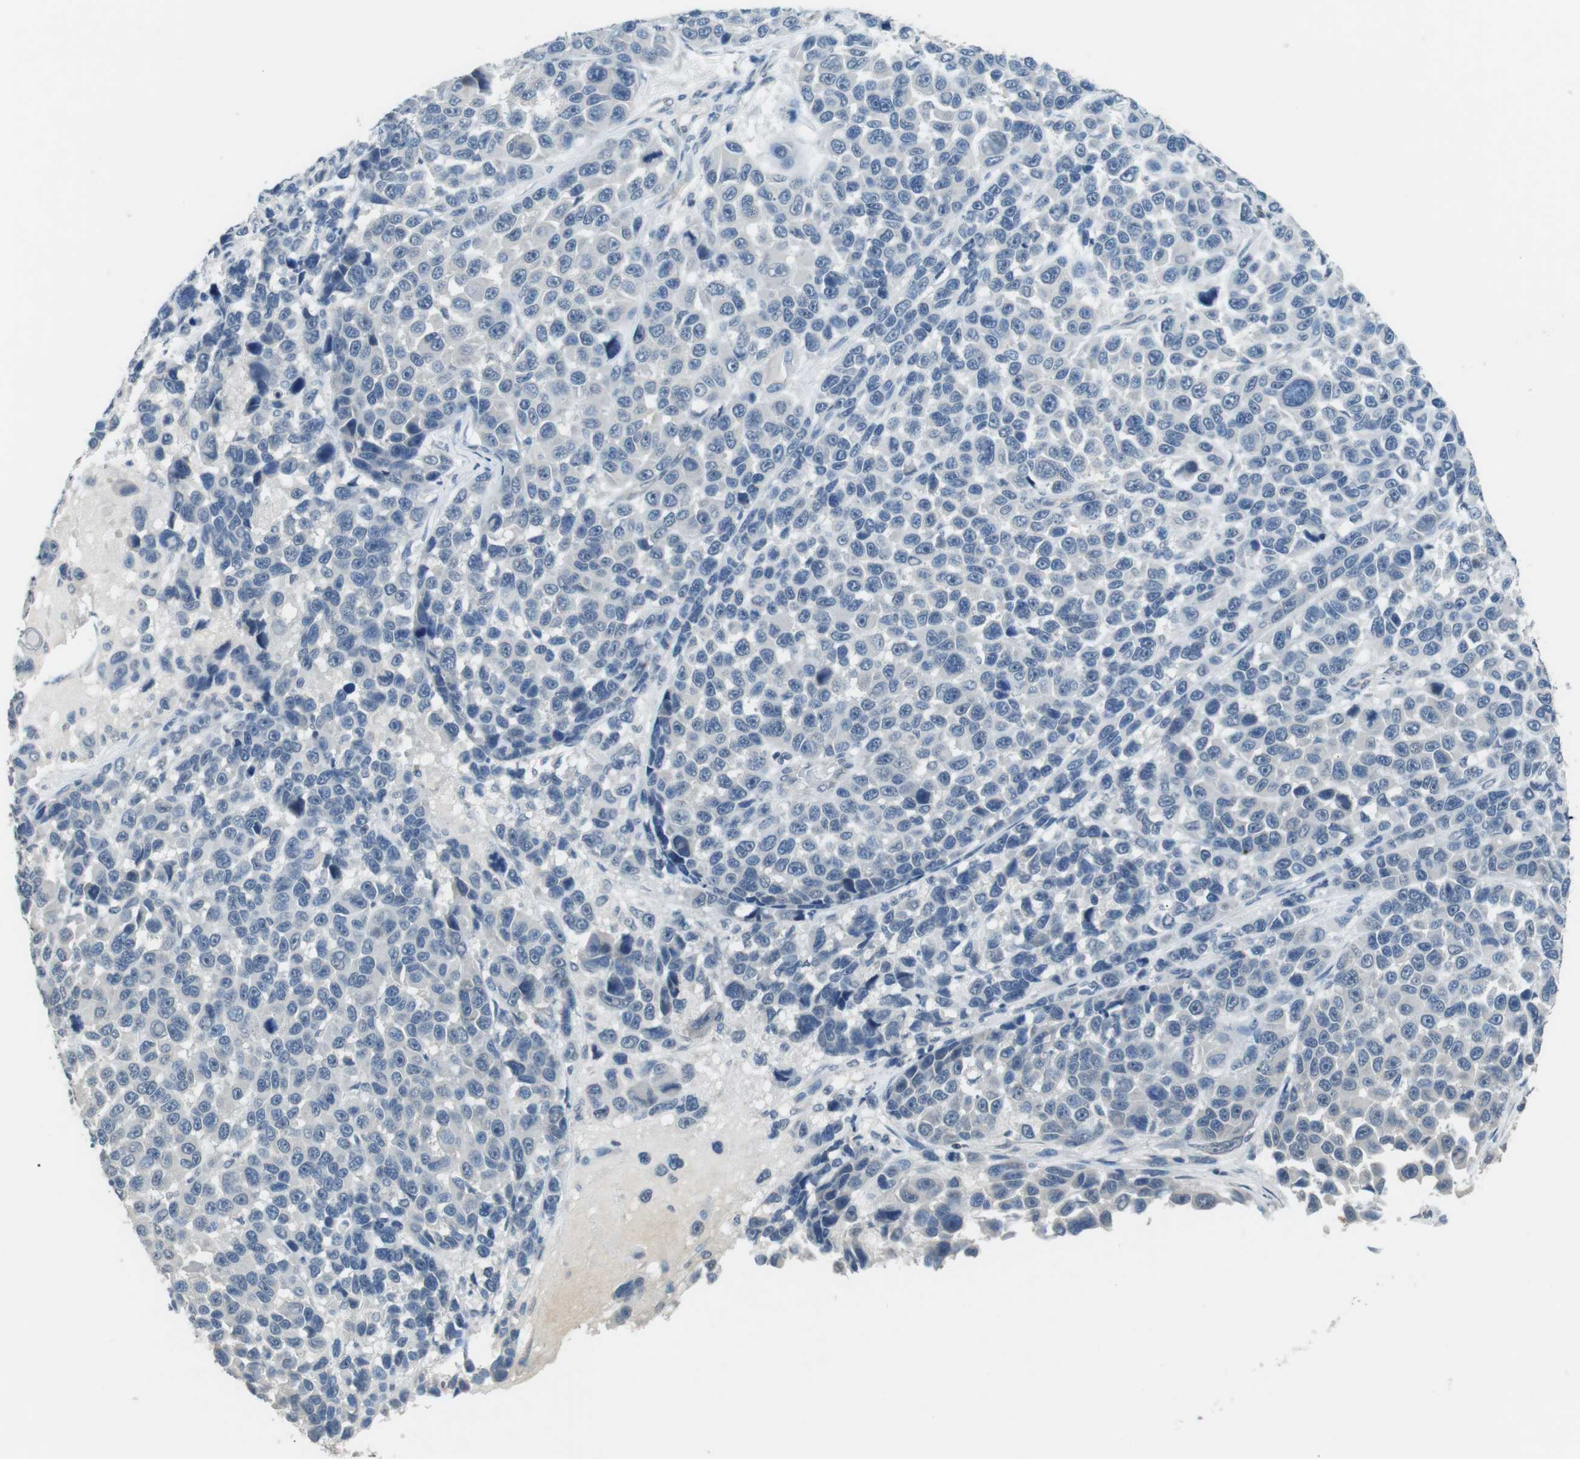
{"staining": {"intensity": "negative", "quantity": "none", "location": "none"}, "tissue": "melanoma", "cell_type": "Tumor cells", "image_type": "cancer", "snomed": [{"axis": "morphology", "description": "Malignant melanoma, NOS"}, {"axis": "topography", "description": "Skin"}], "caption": "Immunohistochemistry (IHC) image of malignant melanoma stained for a protein (brown), which demonstrates no expression in tumor cells.", "gene": "GZMM", "patient": {"sex": "male", "age": 53}}